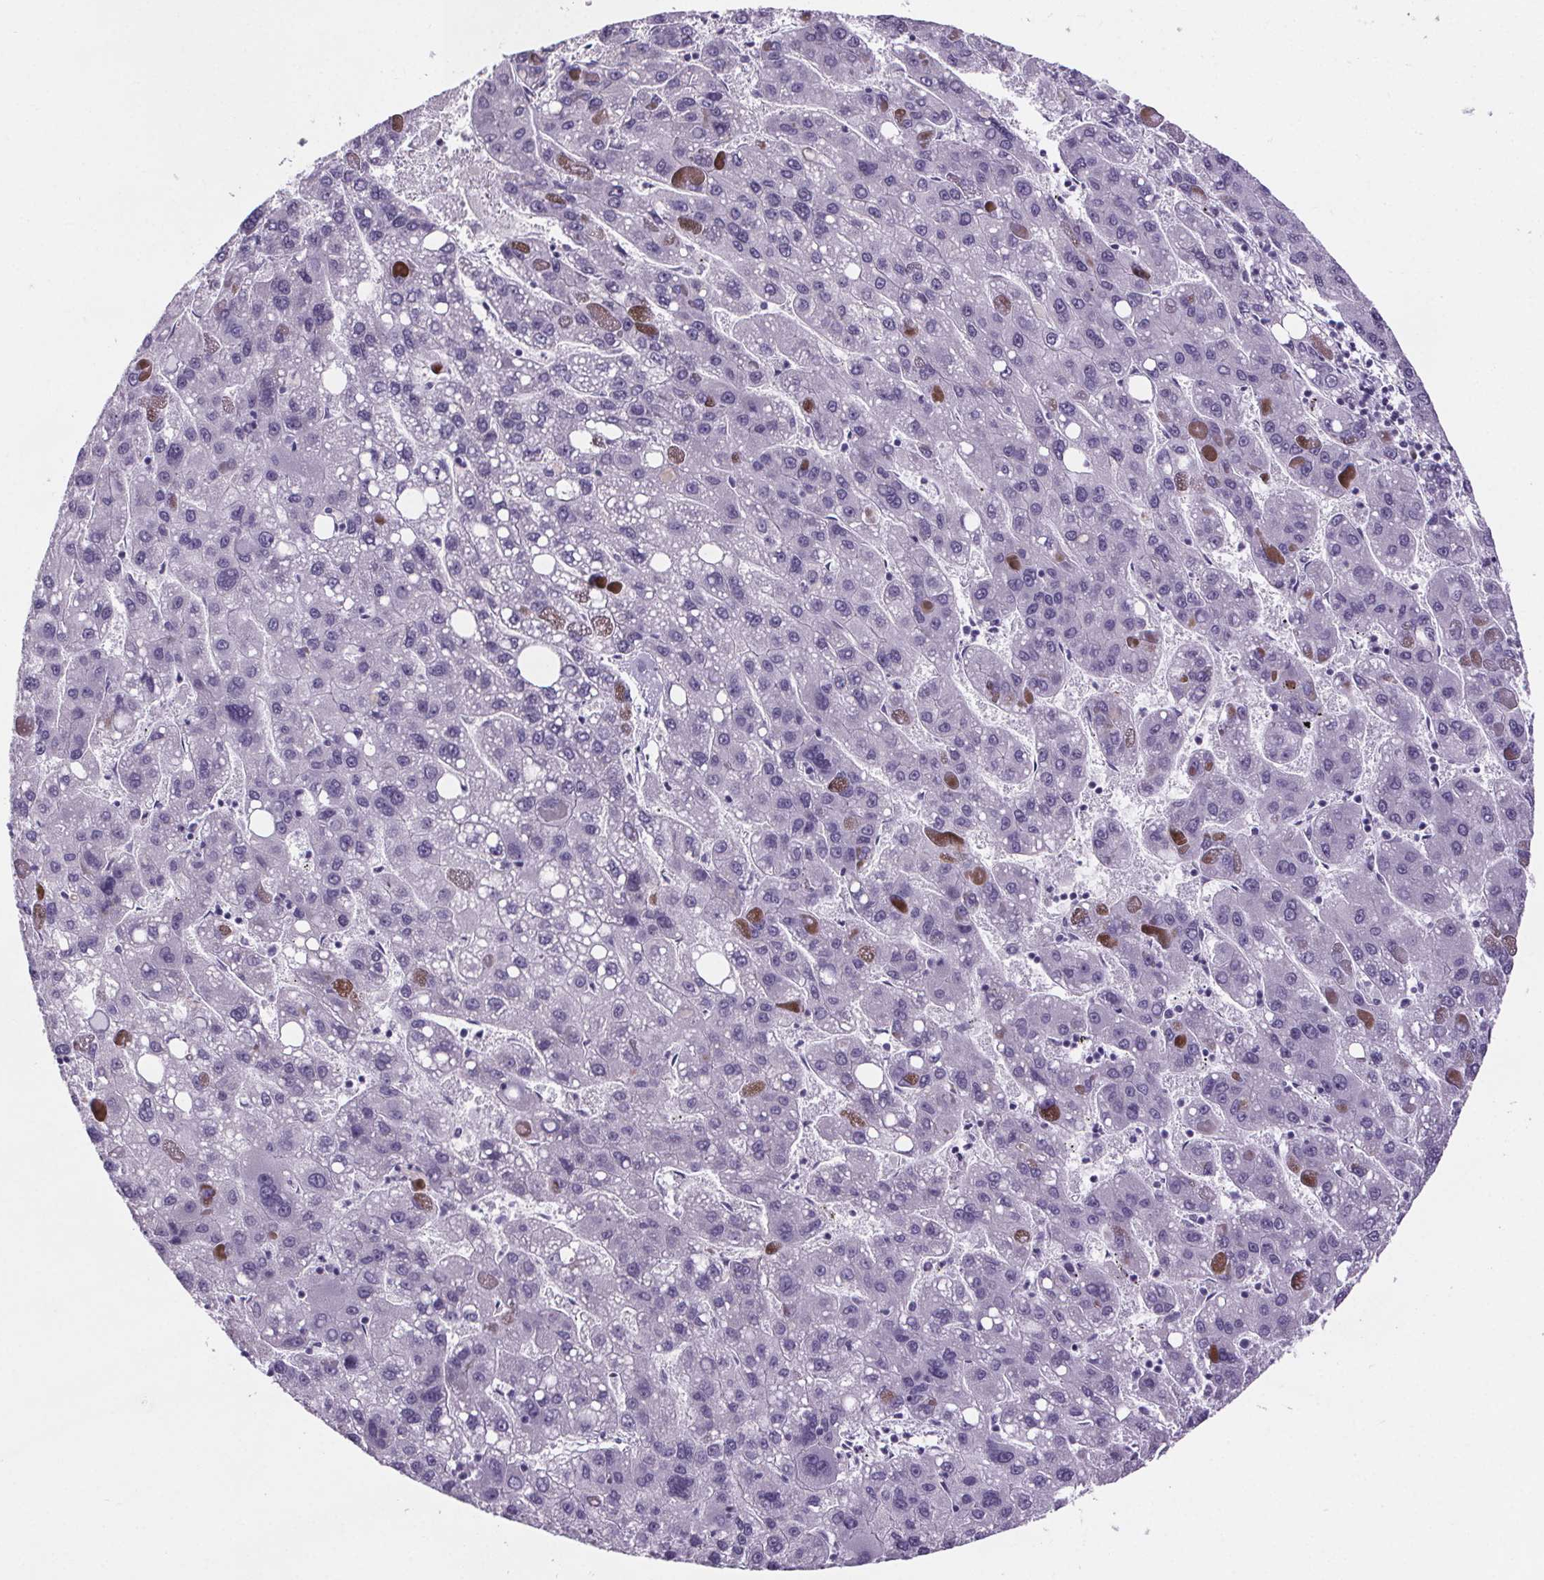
{"staining": {"intensity": "negative", "quantity": "none", "location": "none"}, "tissue": "liver cancer", "cell_type": "Tumor cells", "image_type": "cancer", "snomed": [{"axis": "morphology", "description": "Carcinoma, Hepatocellular, NOS"}, {"axis": "topography", "description": "Liver"}], "caption": "There is no significant positivity in tumor cells of liver cancer (hepatocellular carcinoma).", "gene": "CUBN", "patient": {"sex": "female", "age": 82}}